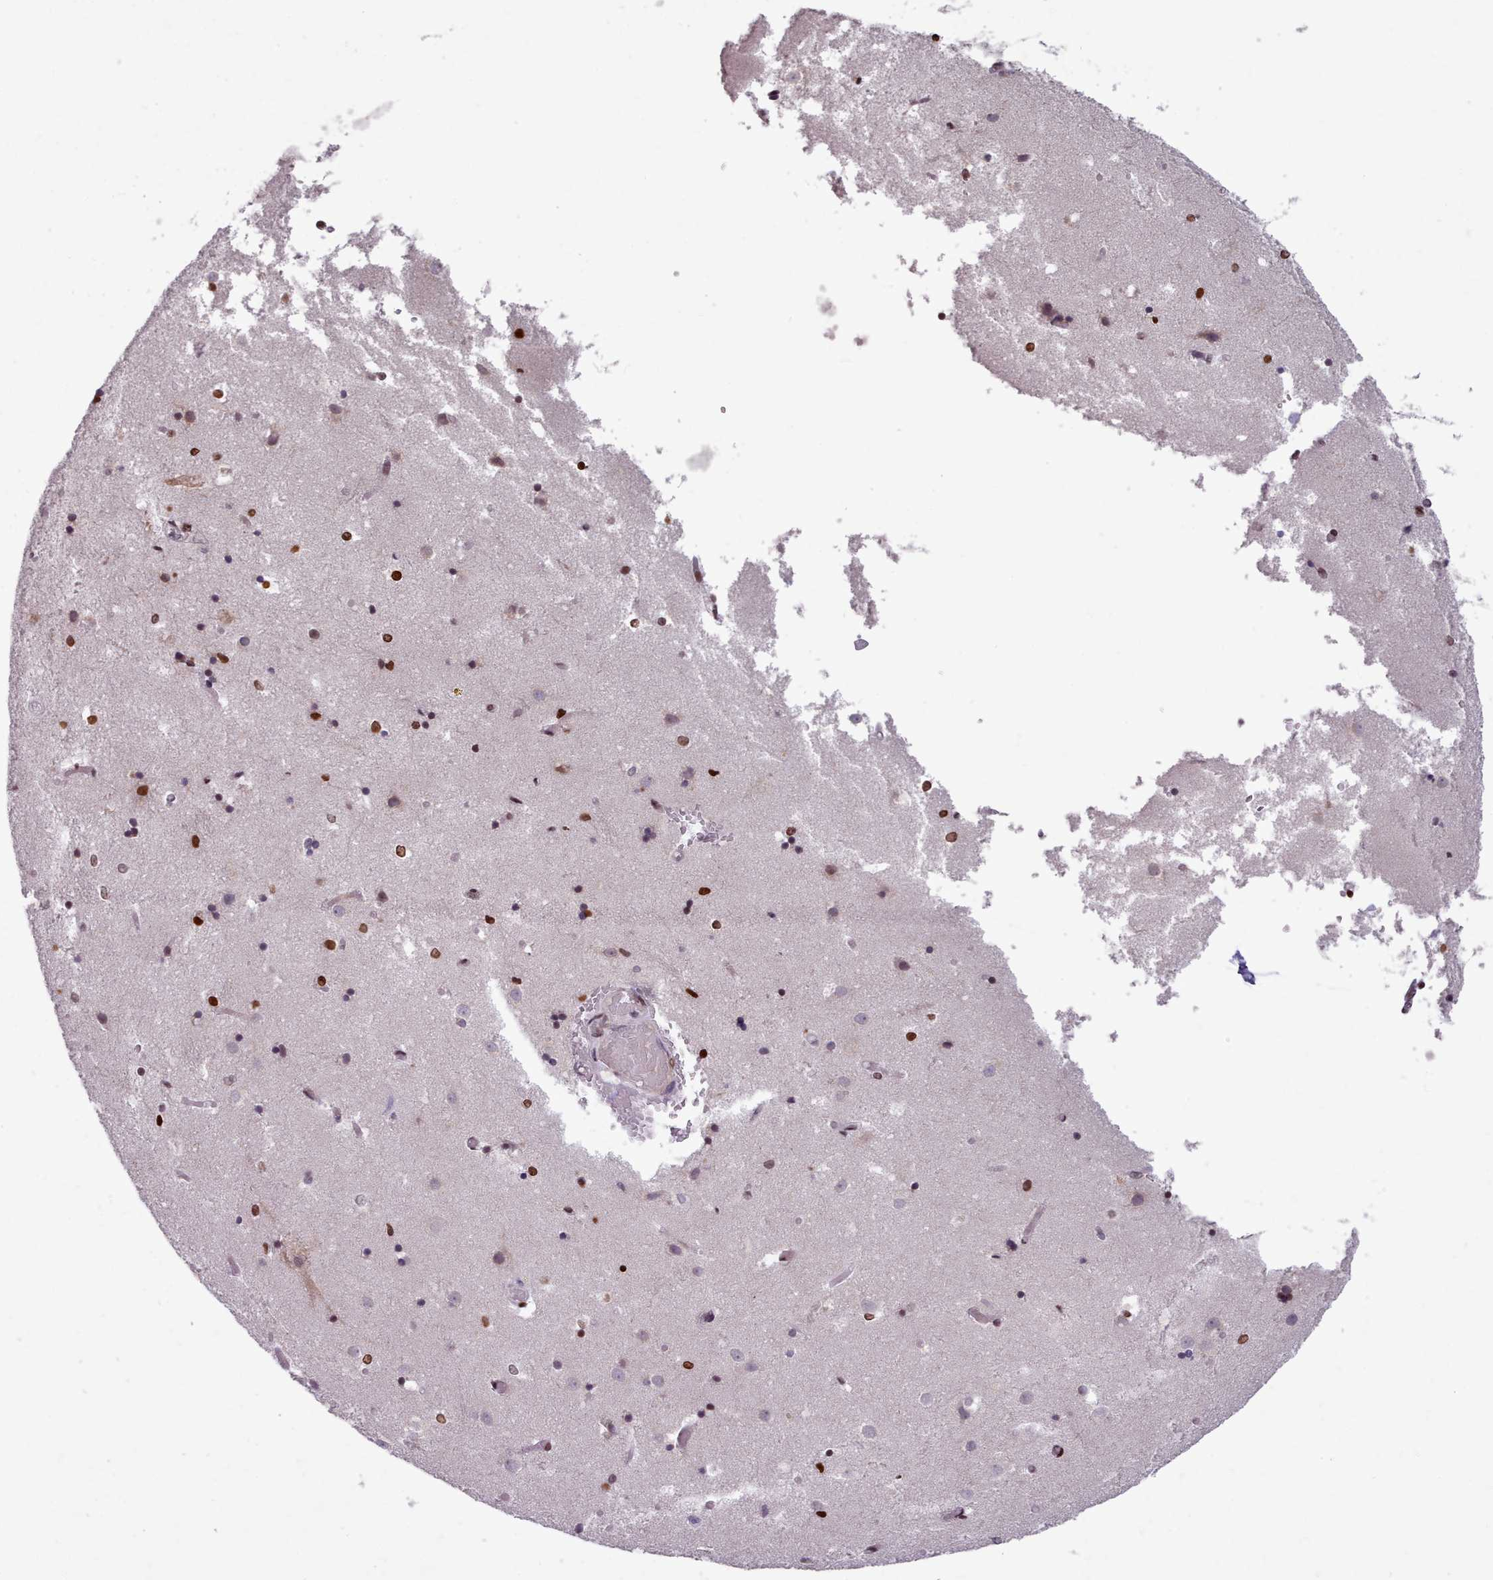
{"staining": {"intensity": "strong", "quantity": "<25%", "location": "nuclear"}, "tissue": "caudate", "cell_type": "Glial cells", "image_type": "normal", "snomed": [{"axis": "morphology", "description": "Normal tissue, NOS"}, {"axis": "topography", "description": "Lateral ventricle wall"}], "caption": "This micrograph exhibits immunohistochemistry staining of benign human caudate, with medium strong nuclear expression in about <25% of glial cells.", "gene": "KCNT2", "patient": {"sex": "female", "age": 52}}